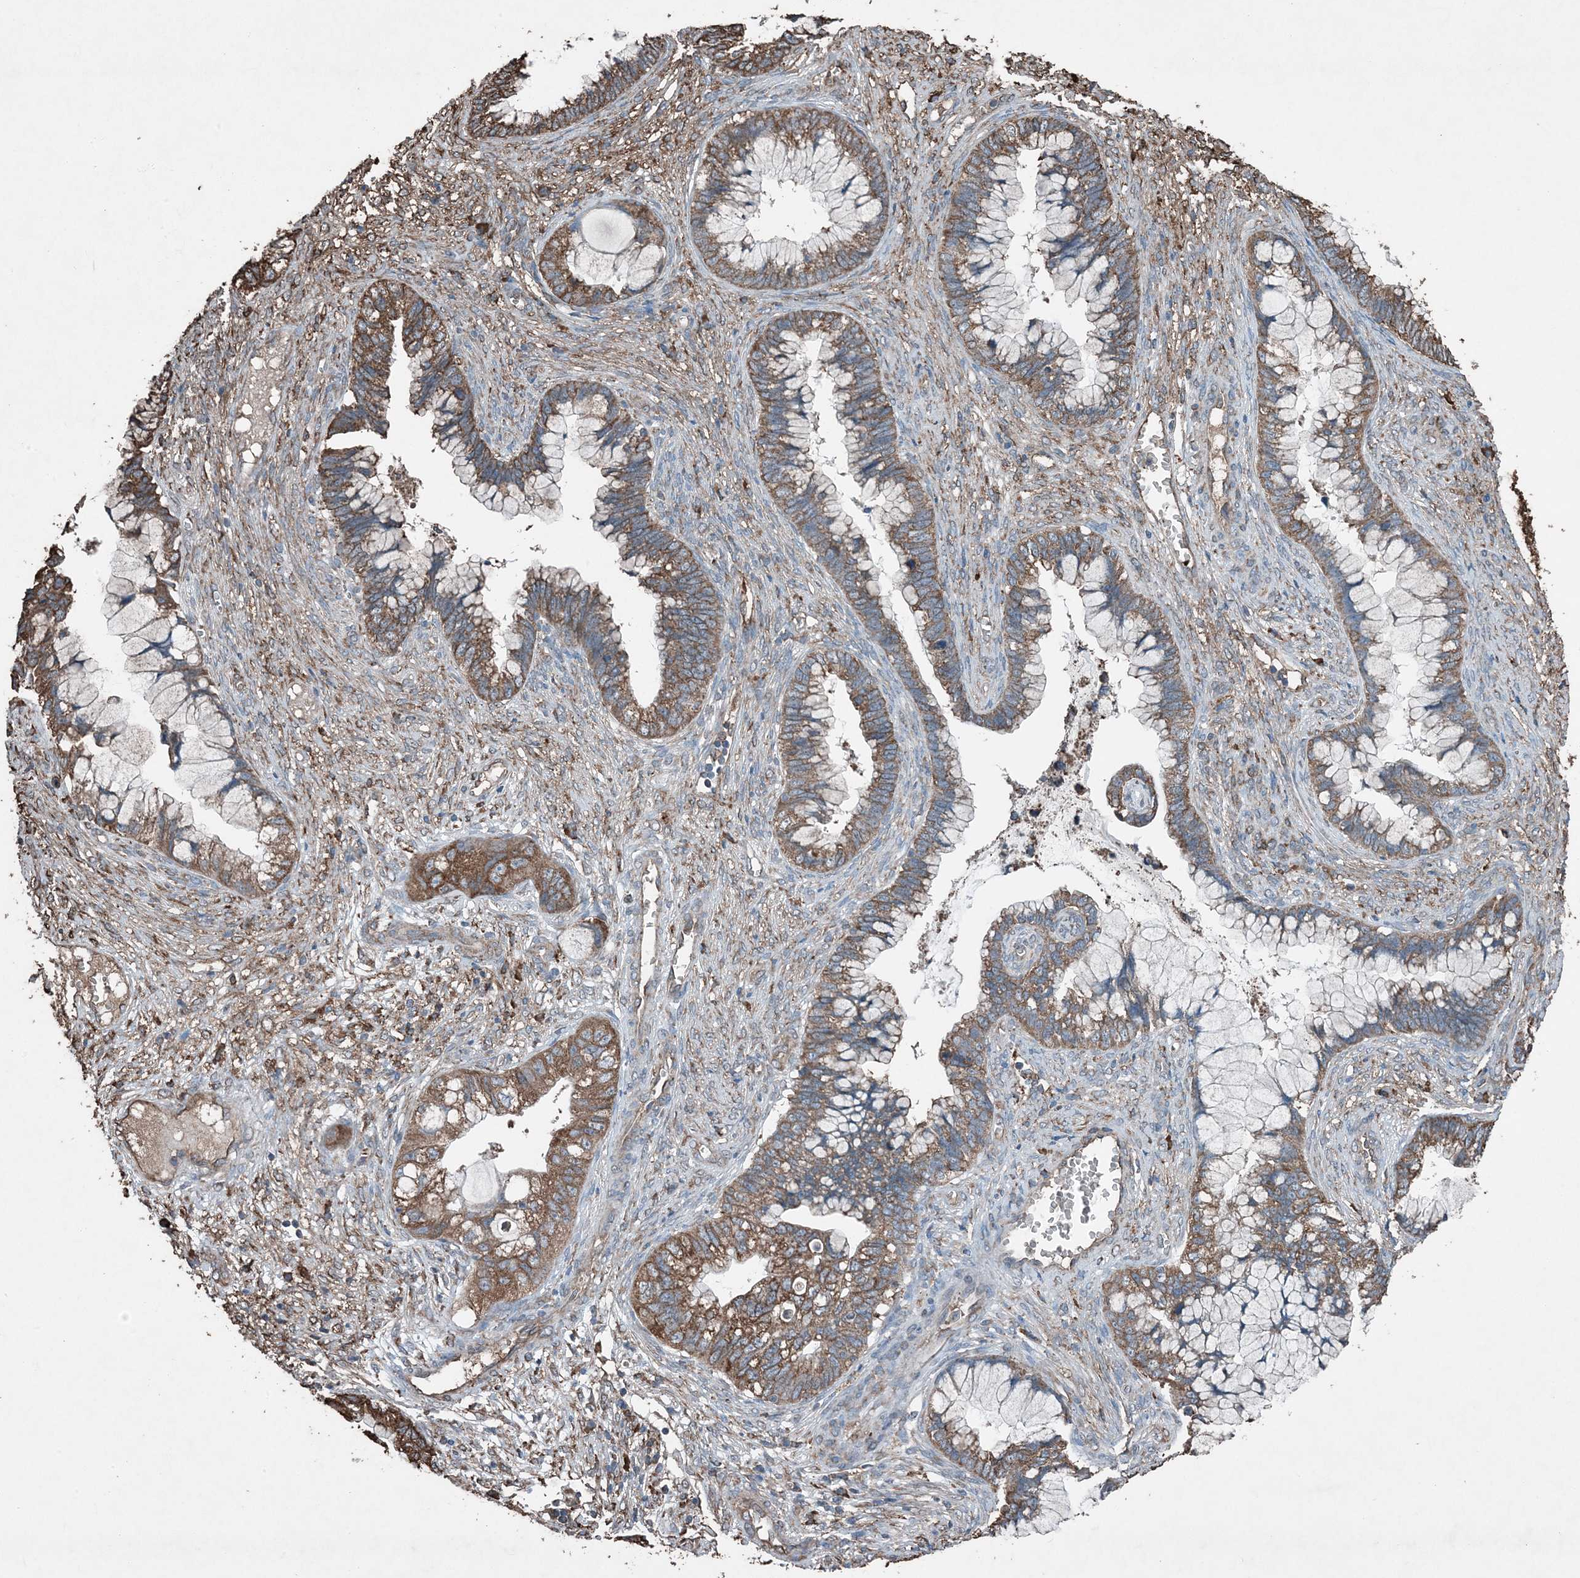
{"staining": {"intensity": "moderate", "quantity": ">75%", "location": "cytoplasmic/membranous"}, "tissue": "cervical cancer", "cell_type": "Tumor cells", "image_type": "cancer", "snomed": [{"axis": "morphology", "description": "Adenocarcinoma, NOS"}, {"axis": "topography", "description": "Cervix"}], "caption": "IHC (DAB (3,3'-diaminobenzidine)) staining of human cervical cancer demonstrates moderate cytoplasmic/membranous protein positivity in about >75% of tumor cells. (DAB (3,3'-diaminobenzidine) = brown stain, brightfield microscopy at high magnification).", "gene": "PDIA6", "patient": {"sex": "female", "age": 44}}